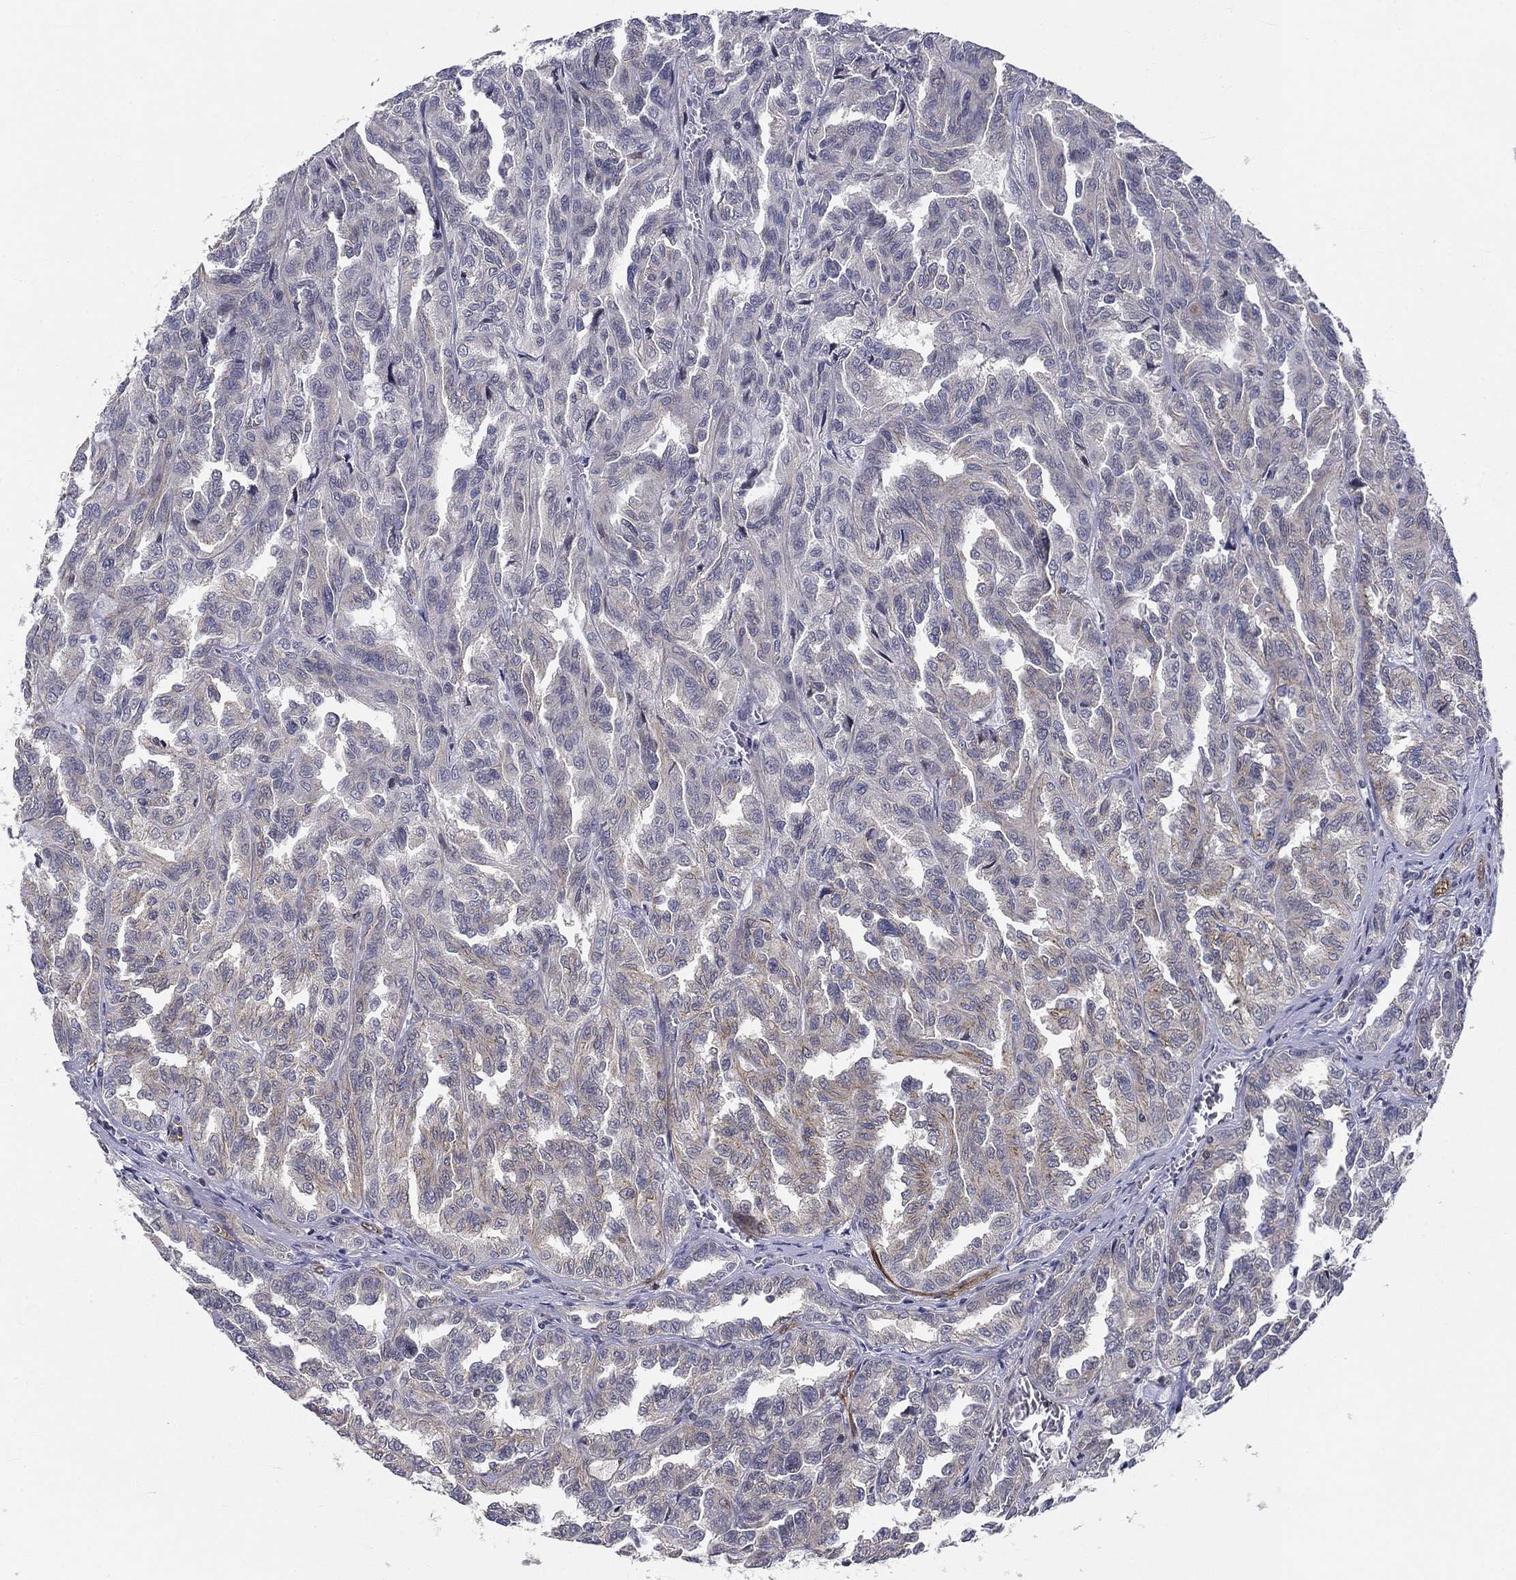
{"staining": {"intensity": "negative", "quantity": "none", "location": "none"}, "tissue": "renal cancer", "cell_type": "Tumor cells", "image_type": "cancer", "snomed": [{"axis": "morphology", "description": "Adenocarcinoma, NOS"}, {"axis": "topography", "description": "Kidney"}], "caption": "Immunohistochemistry image of adenocarcinoma (renal) stained for a protein (brown), which displays no staining in tumor cells. (DAB IHC visualized using brightfield microscopy, high magnification).", "gene": "SYNC", "patient": {"sex": "male", "age": 79}}